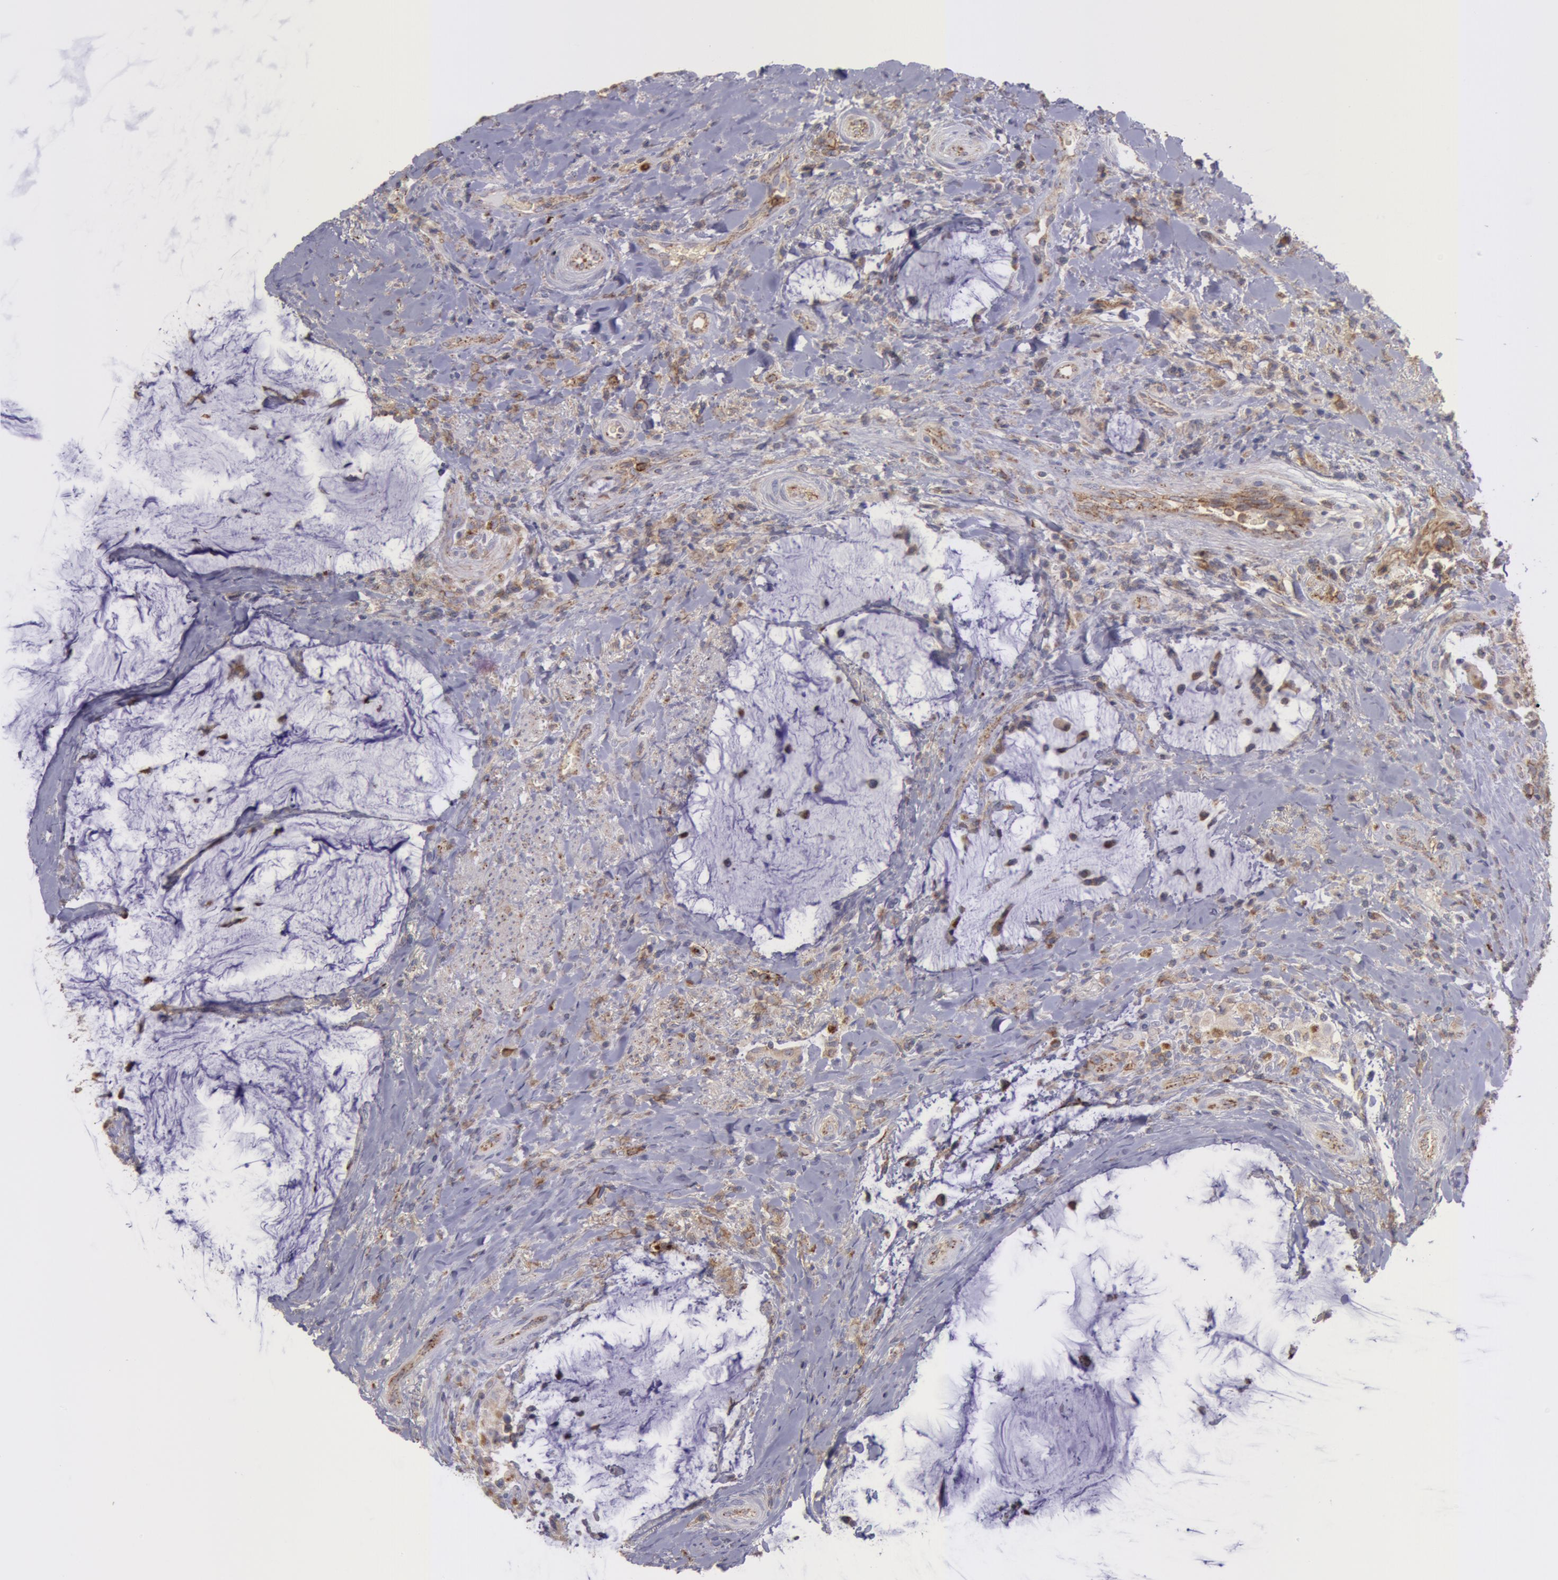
{"staining": {"intensity": "weak", "quantity": ">75%", "location": "cytoplasmic/membranous"}, "tissue": "colorectal cancer", "cell_type": "Tumor cells", "image_type": "cancer", "snomed": [{"axis": "morphology", "description": "Adenocarcinoma, NOS"}, {"axis": "topography", "description": "Rectum"}], "caption": "Colorectal cancer (adenocarcinoma) stained with a brown dye exhibits weak cytoplasmic/membranous positive expression in about >75% of tumor cells.", "gene": "FLOT2", "patient": {"sex": "female", "age": 71}}